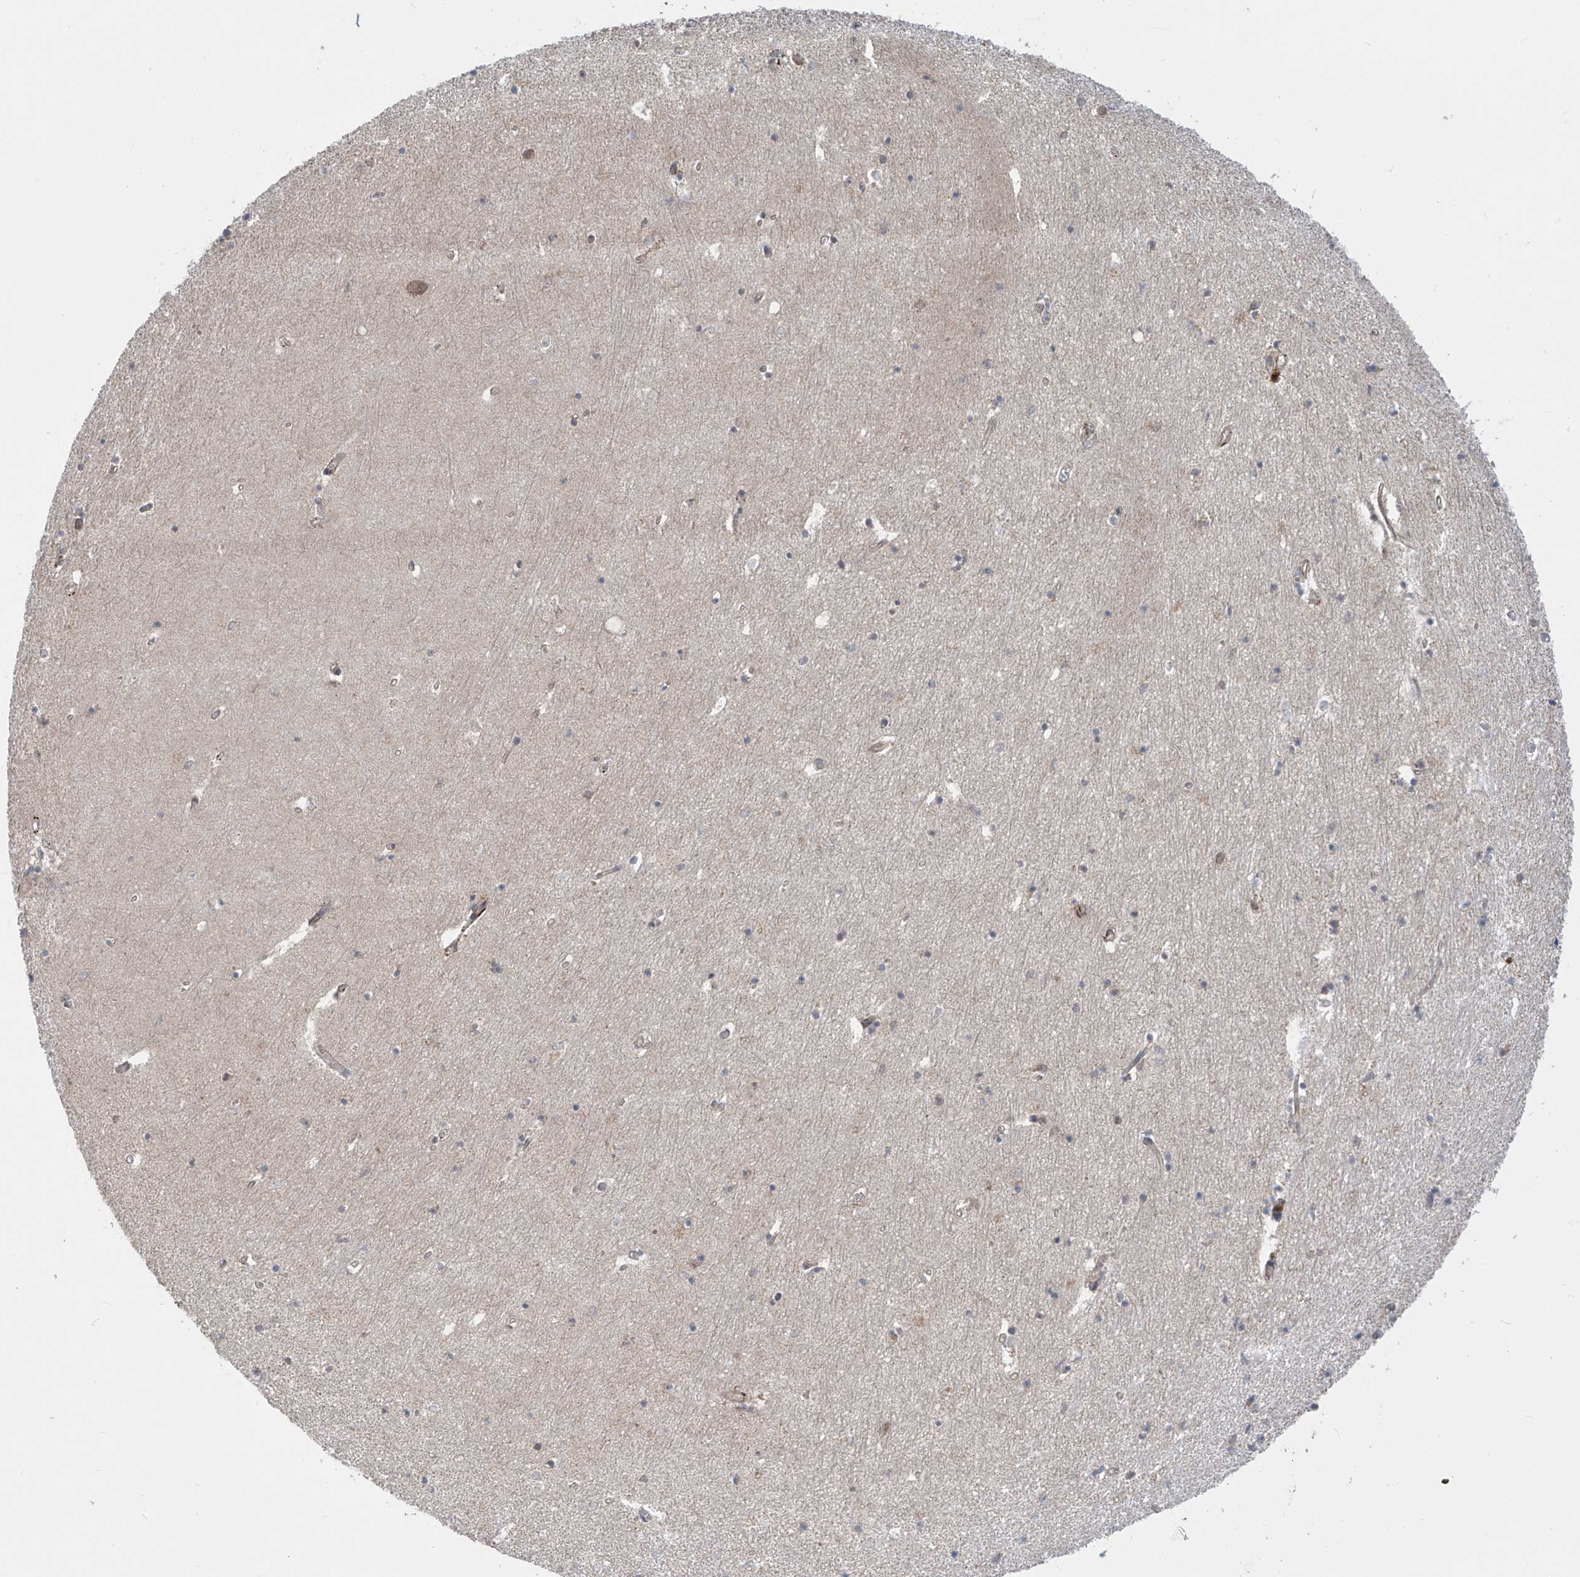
{"staining": {"intensity": "negative", "quantity": "none", "location": "none"}, "tissue": "hippocampus", "cell_type": "Glial cells", "image_type": "normal", "snomed": [{"axis": "morphology", "description": "Normal tissue, NOS"}, {"axis": "topography", "description": "Hippocampus"}], "caption": "Hippocampus was stained to show a protein in brown. There is no significant expression in glial cells. The staining is performed using DAB brown chromogen with nuclei counter-stained in using hematoxylin.", "gene": "LAGE3", "patient": {"sex": "female", "age": 64}}